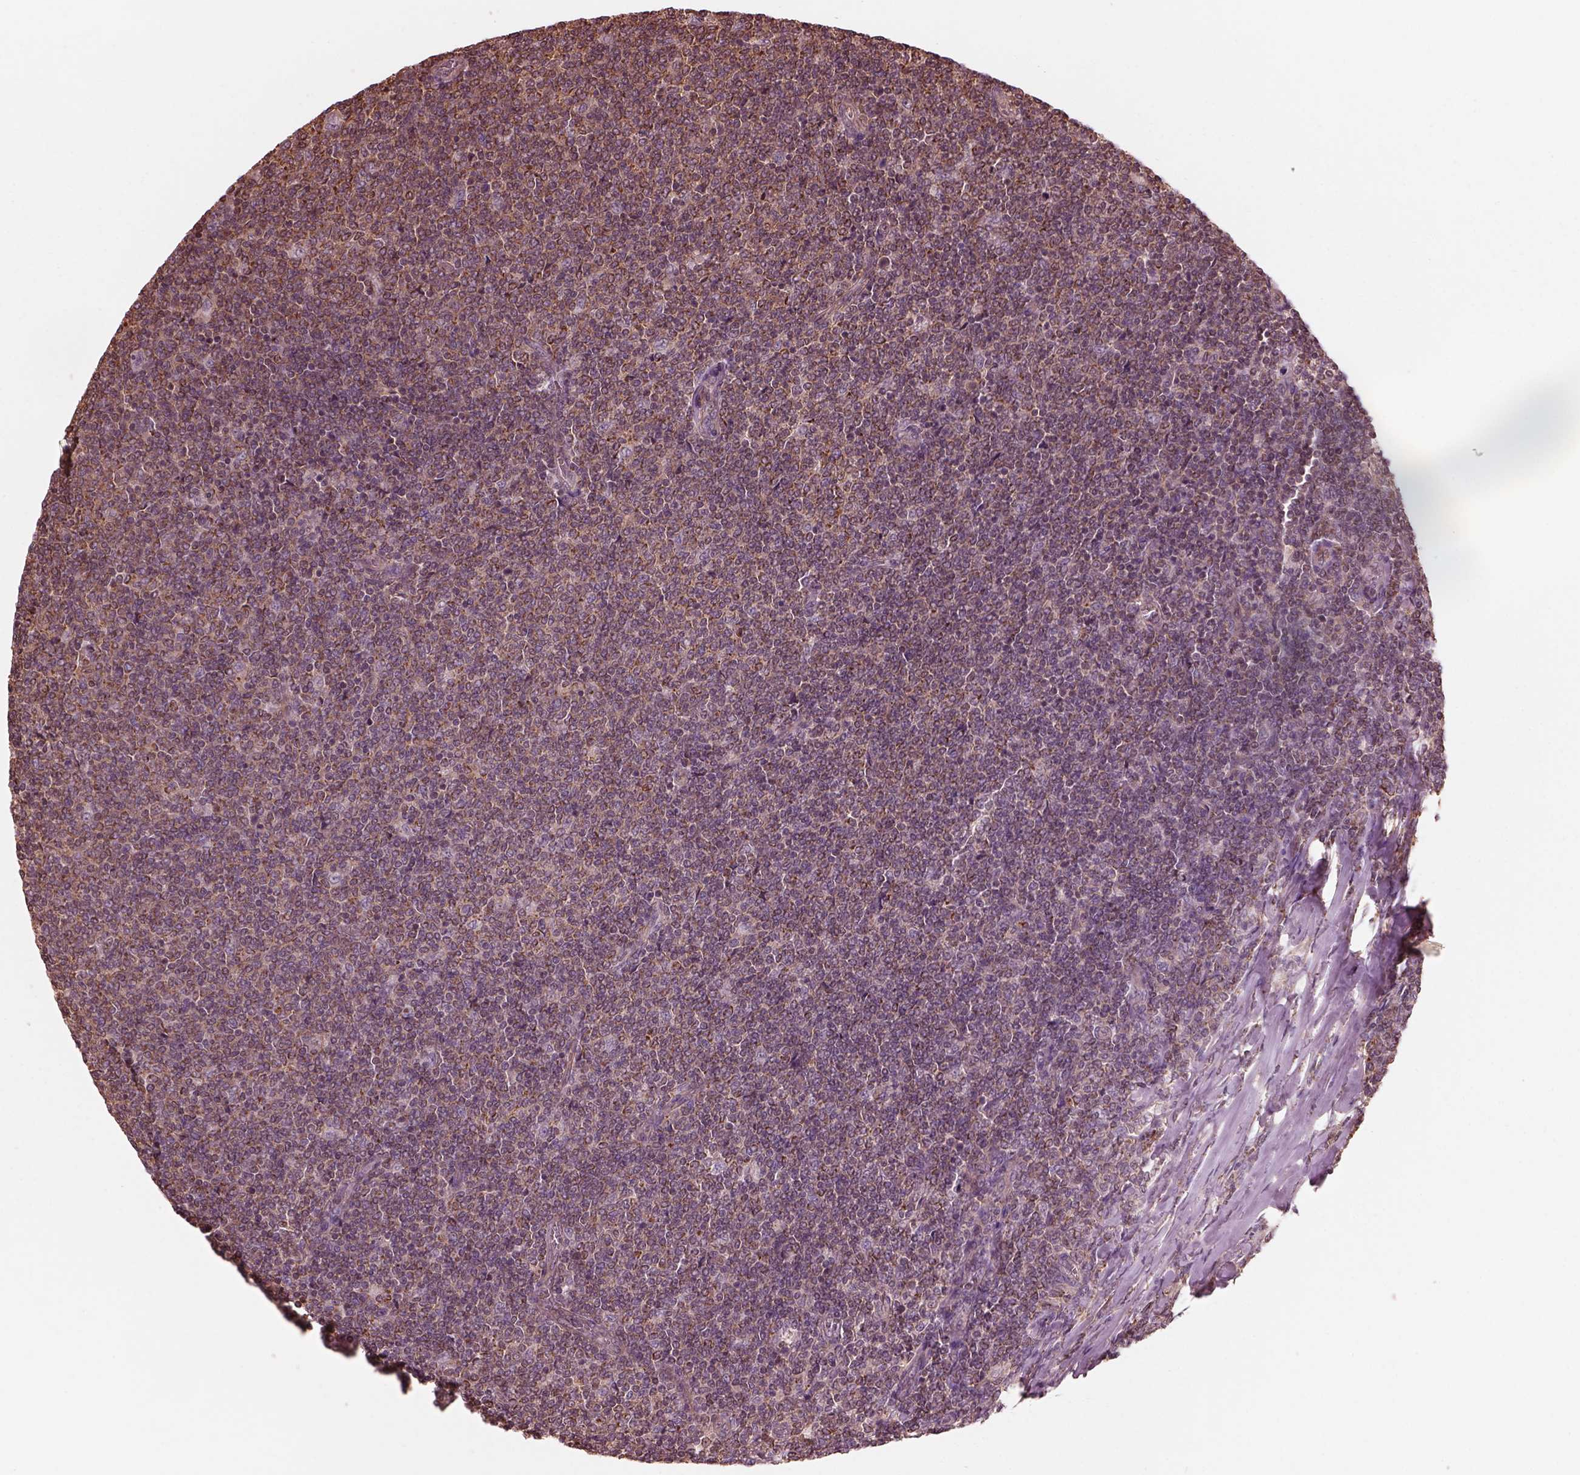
{"staining": {"intensity": "moderate", "quantity": ">75%", "location": "cytoplasmic/membranous"}, "tissue": "lymphoma", "cell_type": "Tumor cells", "image_type": "cancer", "snomed": [{"axis": "morphology", "description": "Malignant lymphoma, non-Hodgkin's type, Low grade"}, {"axis": "topography", "description": "Lymph node"}], "caption": "A micrograph of malignant lymphoma, non-Hodgkin's type (low-grade) stained for a protein shows moderate cytoplasmic/membranous brown staining in tumor cells.", "gene": "STK33", "patient": {"sex": "male", "age": 52}}